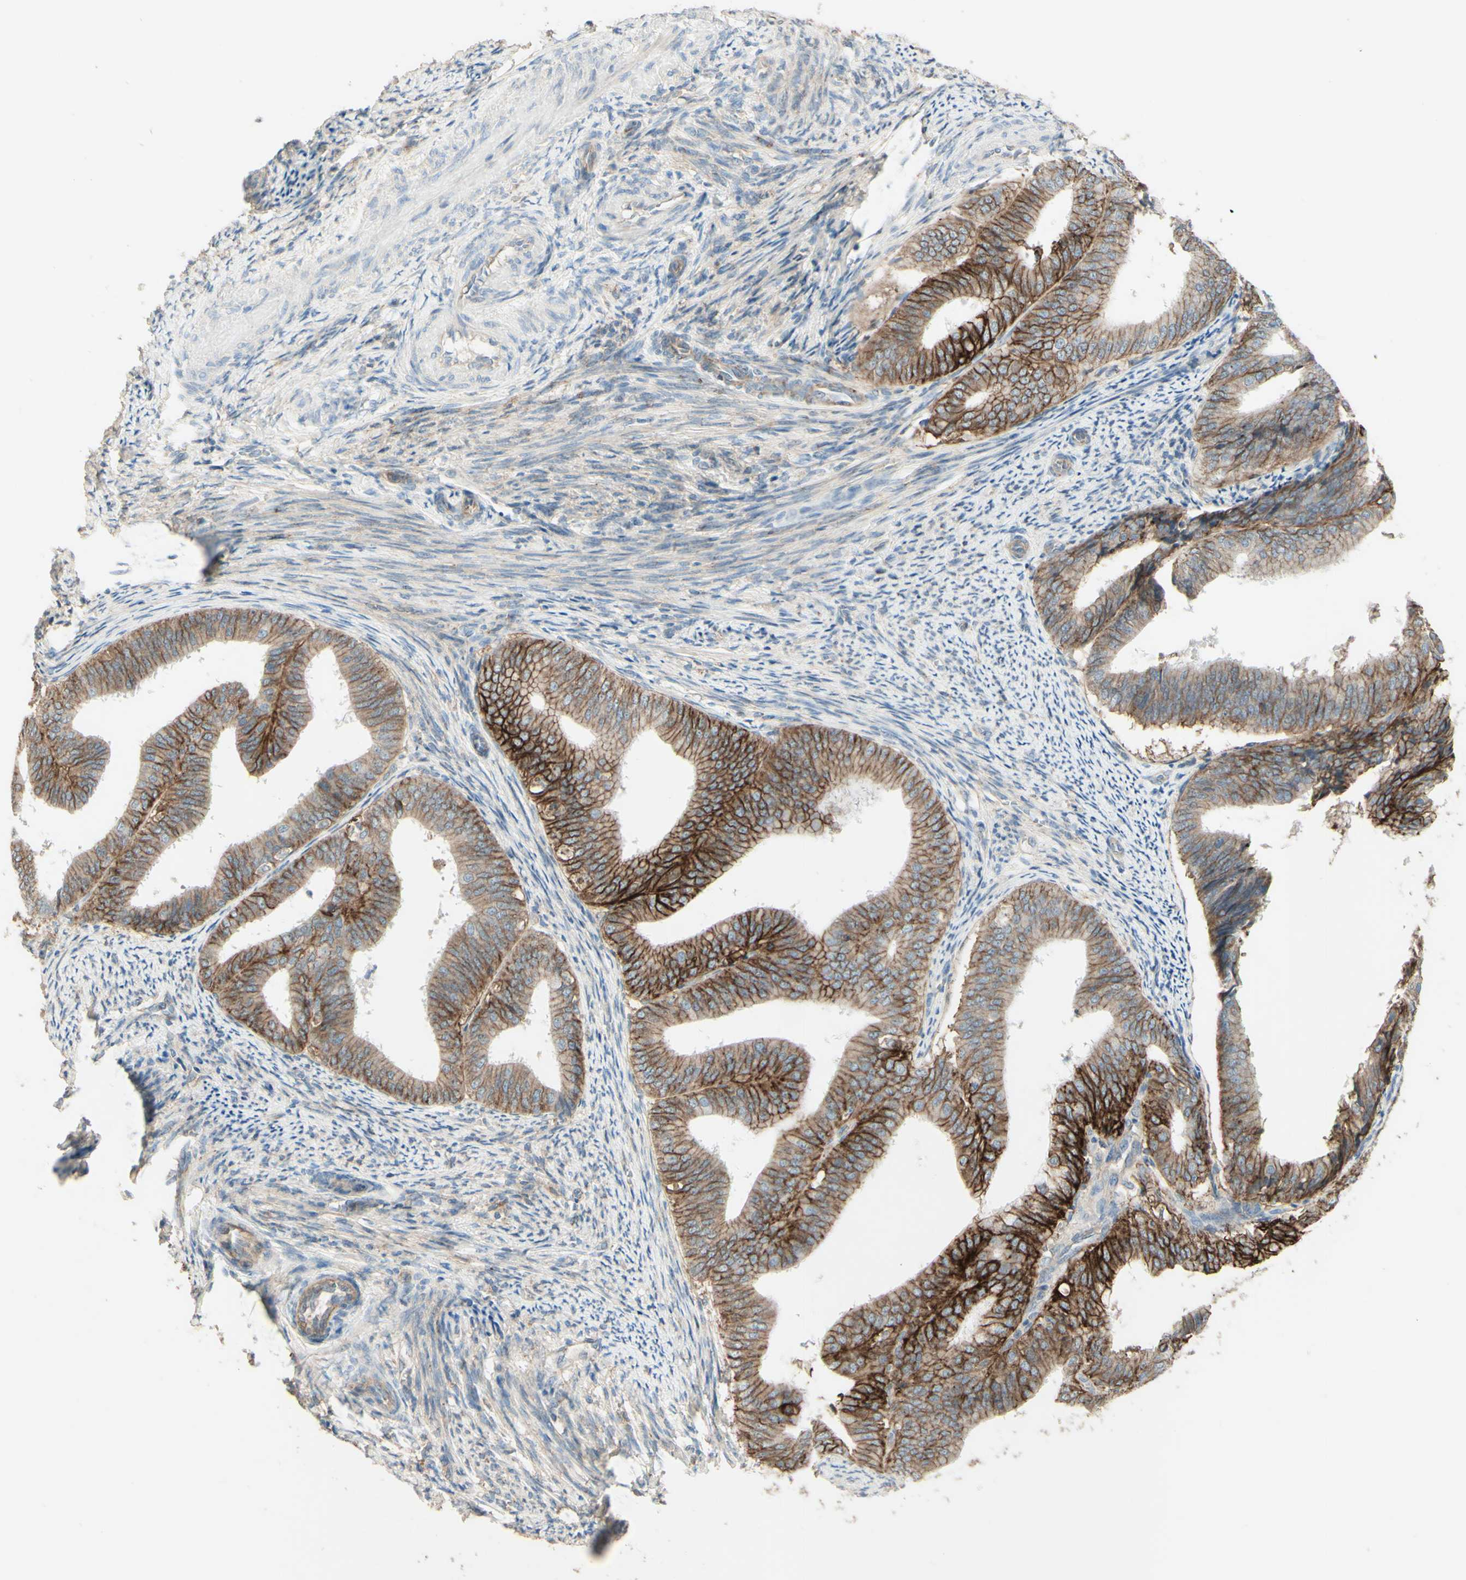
{"staining": {"intensity": "moderate", "quantity": ">75%", "location": "cytoplasmic/membranous"}, "tissue": "endometrial cancer", "cell_type": "Tumor cells", "image_type": "cancer", "snomed": [{"axis": "morphology", "description": "Adenocarcinoma, NOS"}, {"axis": "topography", "description": "Endometrium"}], "caption": "There is medium levels of moderate cytoplasmic/membranous staining in tumor cells of adenocarcinoma (endometrial), as demonstrated by immunohistochemical staining (brown color).", "gene": "RNF149", "patient": {"sex": "female", "age": 63}}